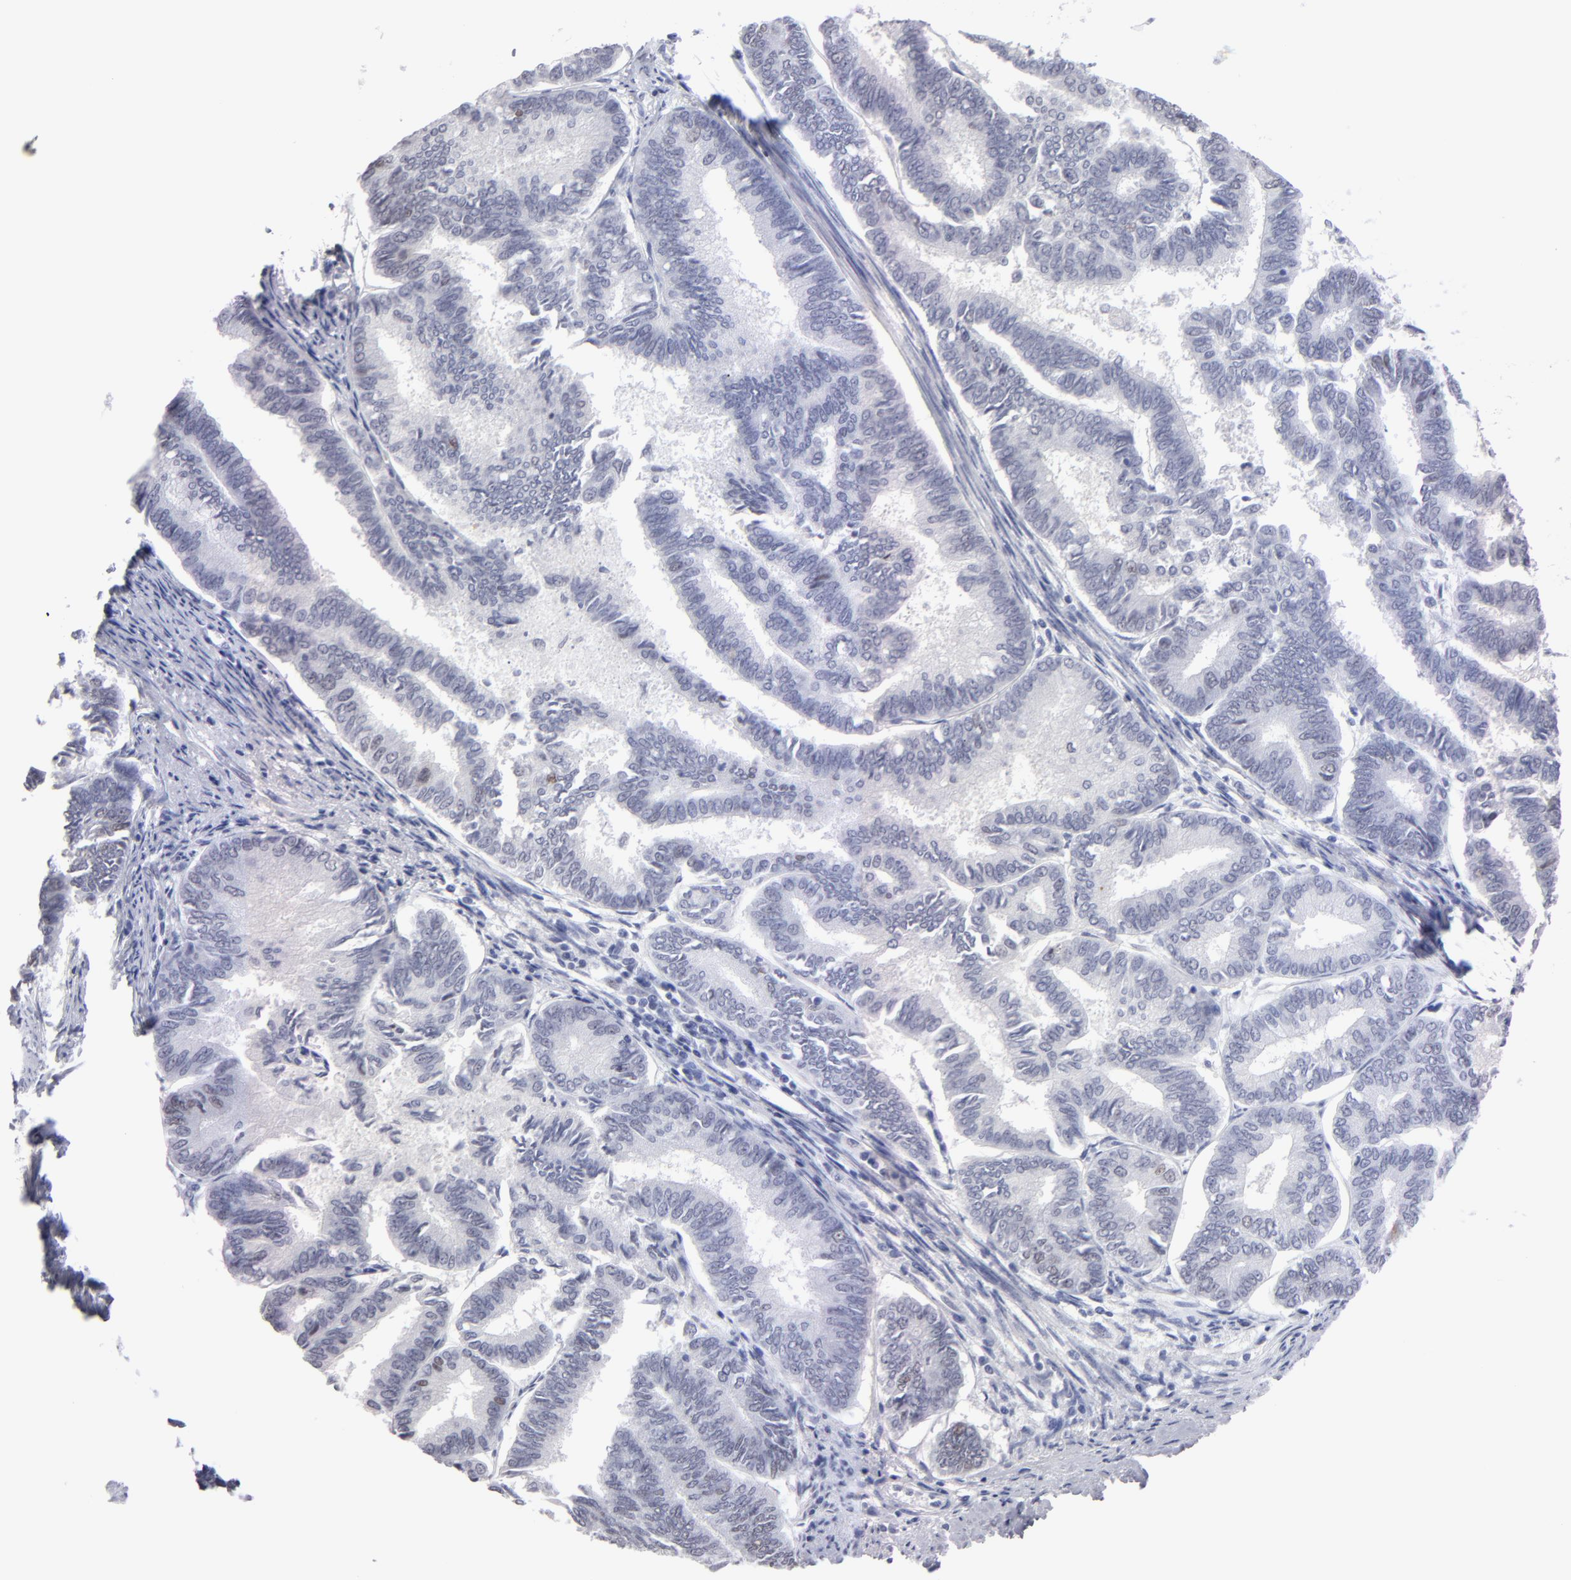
{"staining": {"intensity": "weak", "quantity": "<25%", "location": "nuclear"}, "tissue": "endometrial cancer", "cell_type": "Tumor cells", "image_type": "cancer", "snomed": [{"axis": "morphology", "description": "Adenocarcinoma, NOS"}, {"axis": "topography", "description": "Endometrium"}], "caption": "High magnification brightfield microscopy of endometrial cancer stained with DAB (3,3'-diaminobenzidine) (brown) and counterstained with hematoxylin (blue): tumor cells show no significant positivity.", "gene": "TEX11", "patient": {"sex": "female", "age": 86}}